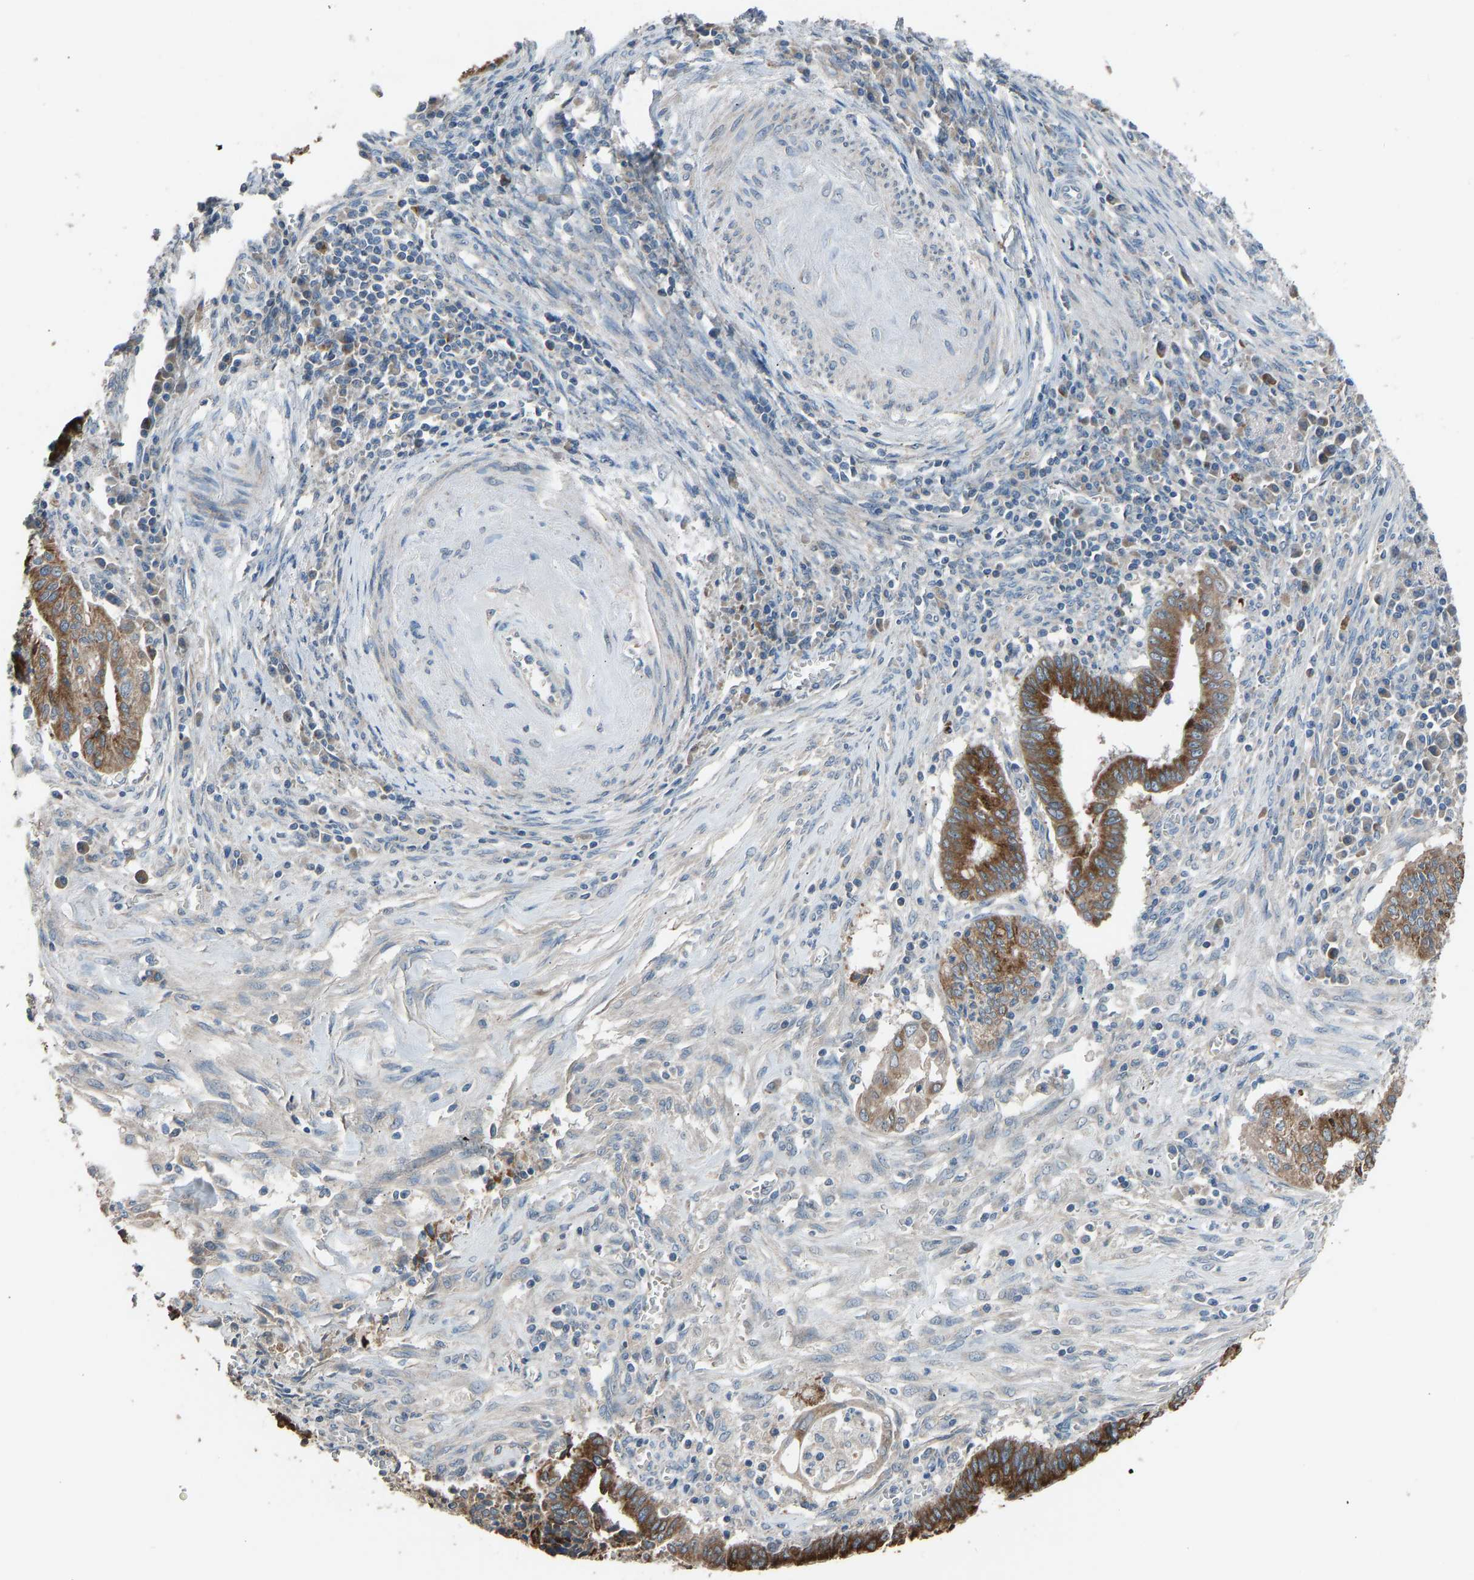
{"staining": {"intensity": "strong", "quantity": "25%-75%", "location": "cytoplasmic/membranous"}, "tissue": "cervical cancer", "cell_type": "Tumor cells", "image_type": "cancer", "snomed": [{"axis": "morphology", "description": "Adenocarcinoma, NOS"}, {"axis": "topography", "description": "Cervix"}], "caption": "Immunohistochemical staining of cervical cancer (adenocarcinoma) shows high levels of strong cytoplasmic/membranous protein positivity in about 25%-75% of tumor cells.", "gene": "TGFBR3", "patient": {"sex": "female", "age": 44}}